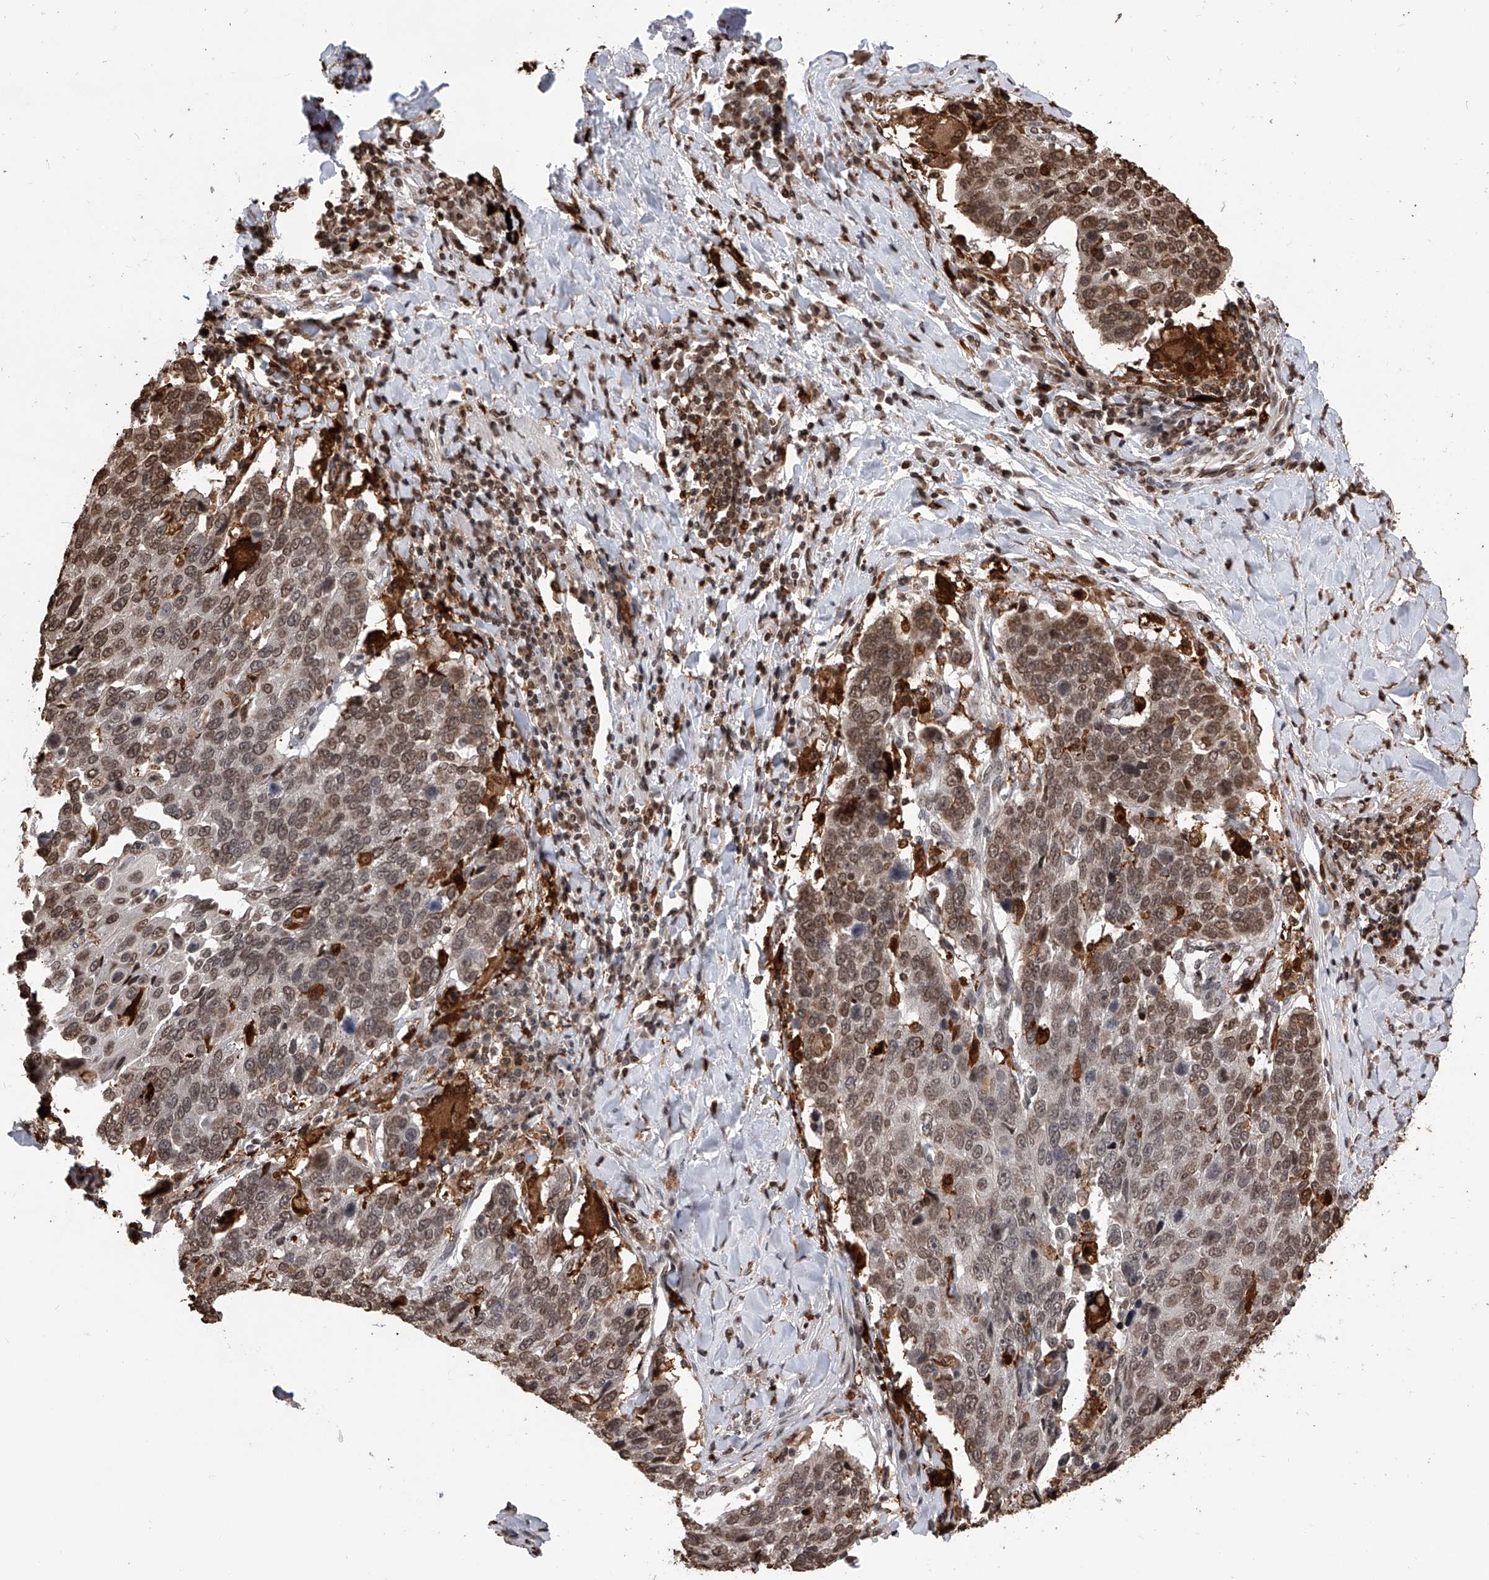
{"staining": {"intensity": "moderate", "quantity": "25%-75%", "location": "nuclear"}, "tissue": "lung cancer", "cell_type": "Tumor cells", "image_type": "cancer", "snomed": [{"axis": "morphology", "description": "Squamous cell carcinoma, NOS"}, {"axis": "topography", "description": "Lung"}], "caption": "Protein expression by immunohistochemistry (IHC) reveals moderate nuclear positivity in about 25%-75% of tumor cells in squamous cell carcinoma (lung).", "gene": "CFAP410", "patient": {"sex": "male", "age": 66}}